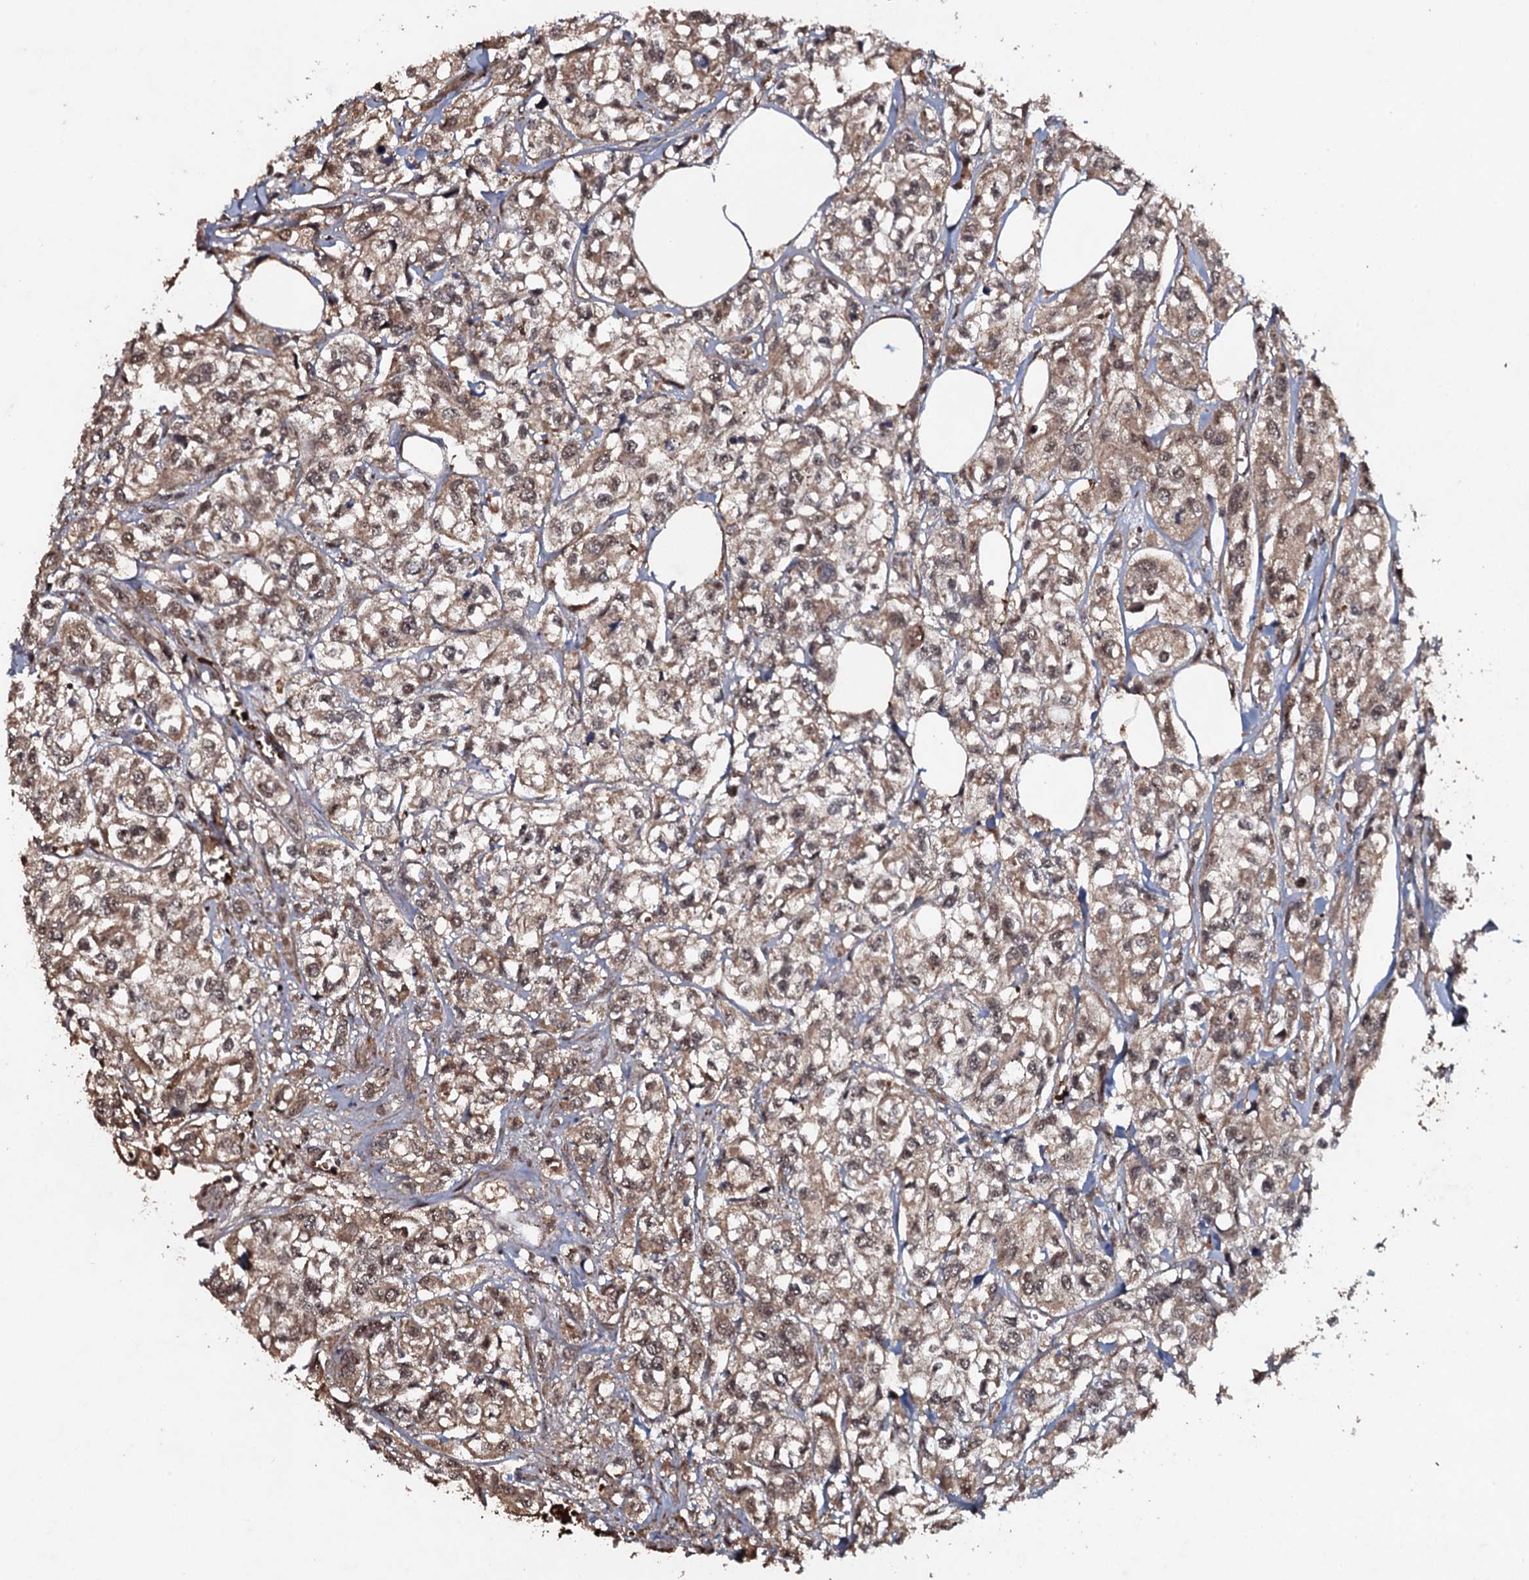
{"staining": {"intensity": "moderate", "quantity": ">75%", "location": "cytoplasmic/membranous,nuclear"}, "tissue": "urothelial cancer", "cell_type": "Tumor cells", "image_type": "cancer", "snomed": [{"axis": "morphology", "description": "Urothelial carcinoma, High grade"}, {"axis": "topography", "description": "Urinary bladder"}], "caption": "IHC photomicrograph of neoplastic tissue: high-grade urothelial carcinoma stained using immunohistochemistry shows medium levels of moderate protein expression localized specifically in the cytoplasmic/membranous and nuclear of tumor cells, appearing as a cytoplasmic/membranous and nuclear brown color.", "gene": "ADGRG3", "patient": {"sex": "male", "age": 67}}